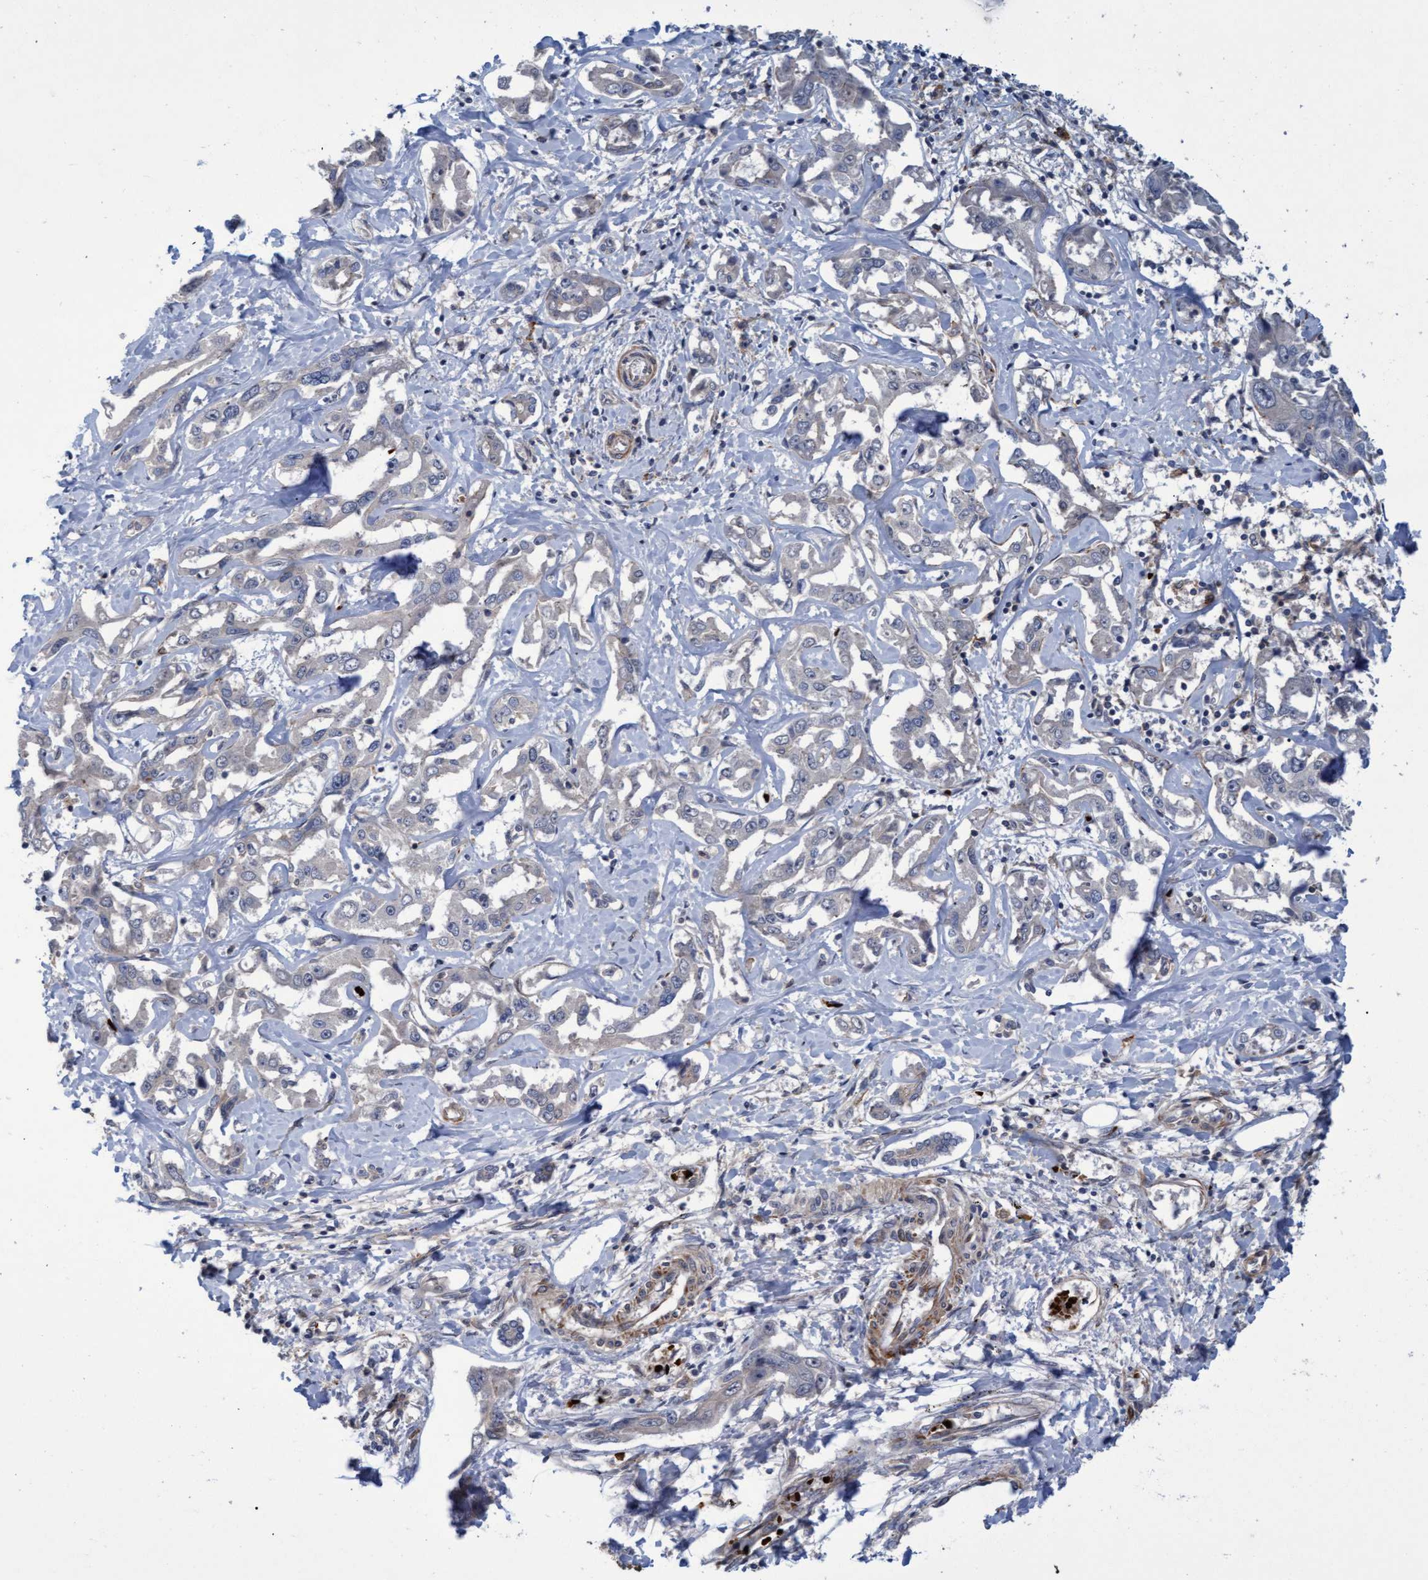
{"staining": {"intensity": "negative", "quantity": "none", "location": "none"}, "tissue": "liver cancer", "cell_type": "Tumor cells", "image_type": "cancer", "snomed": [{"axis": "morphology", "description": "Cholangiocarcinoma"}, {"axis": "topography", "description": "Liver"}], "caption": "IHC photomicrograph of cholangiocarcinoma (liver) stained for a protein (brown), which displays no expression in tumor cells.", "gene": "NAA15", "patient": {"sex": "male", "age": 59}}